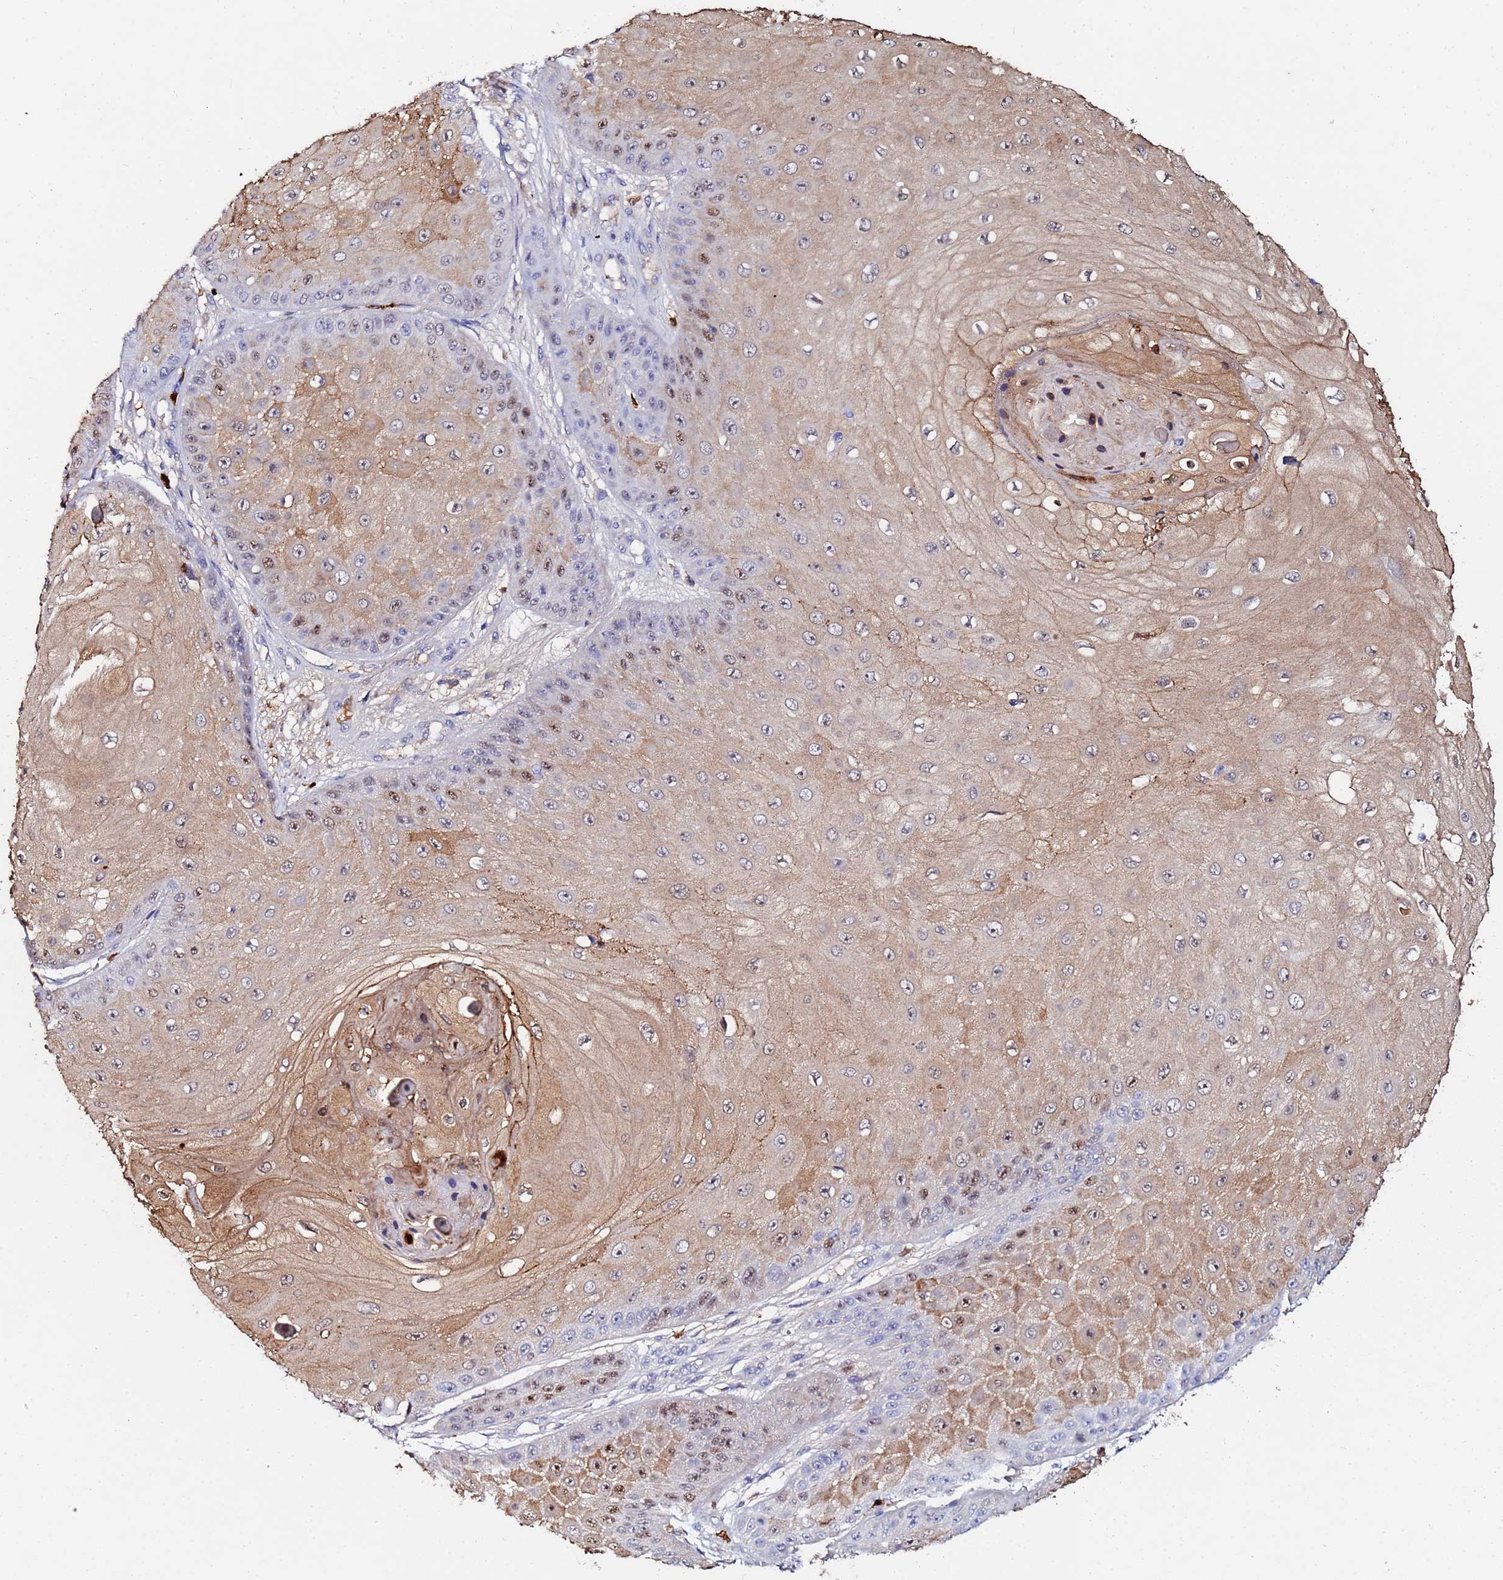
{"staining": {"intensity": "moderate", "quantity": "25%-75%", "location": "cytoplasmic/membranous,nuclear"}, "tissue": "skin cancer", "cell_type": "Tumor cells", "image_type": "cancer", "snomed": [{"axis": "morphology", "description": "Squamous cell carcinoma, NOS"}, {"axis": "topography", "description": "Skin"}], "caption": "Moderate cytoplasmic/membranous and nuclear protein staining is identified in about 25%-75% of tumor cells in skin cancer.", "gene": "TUBAL3", "patient": {"sex": "male", "age": 70}}